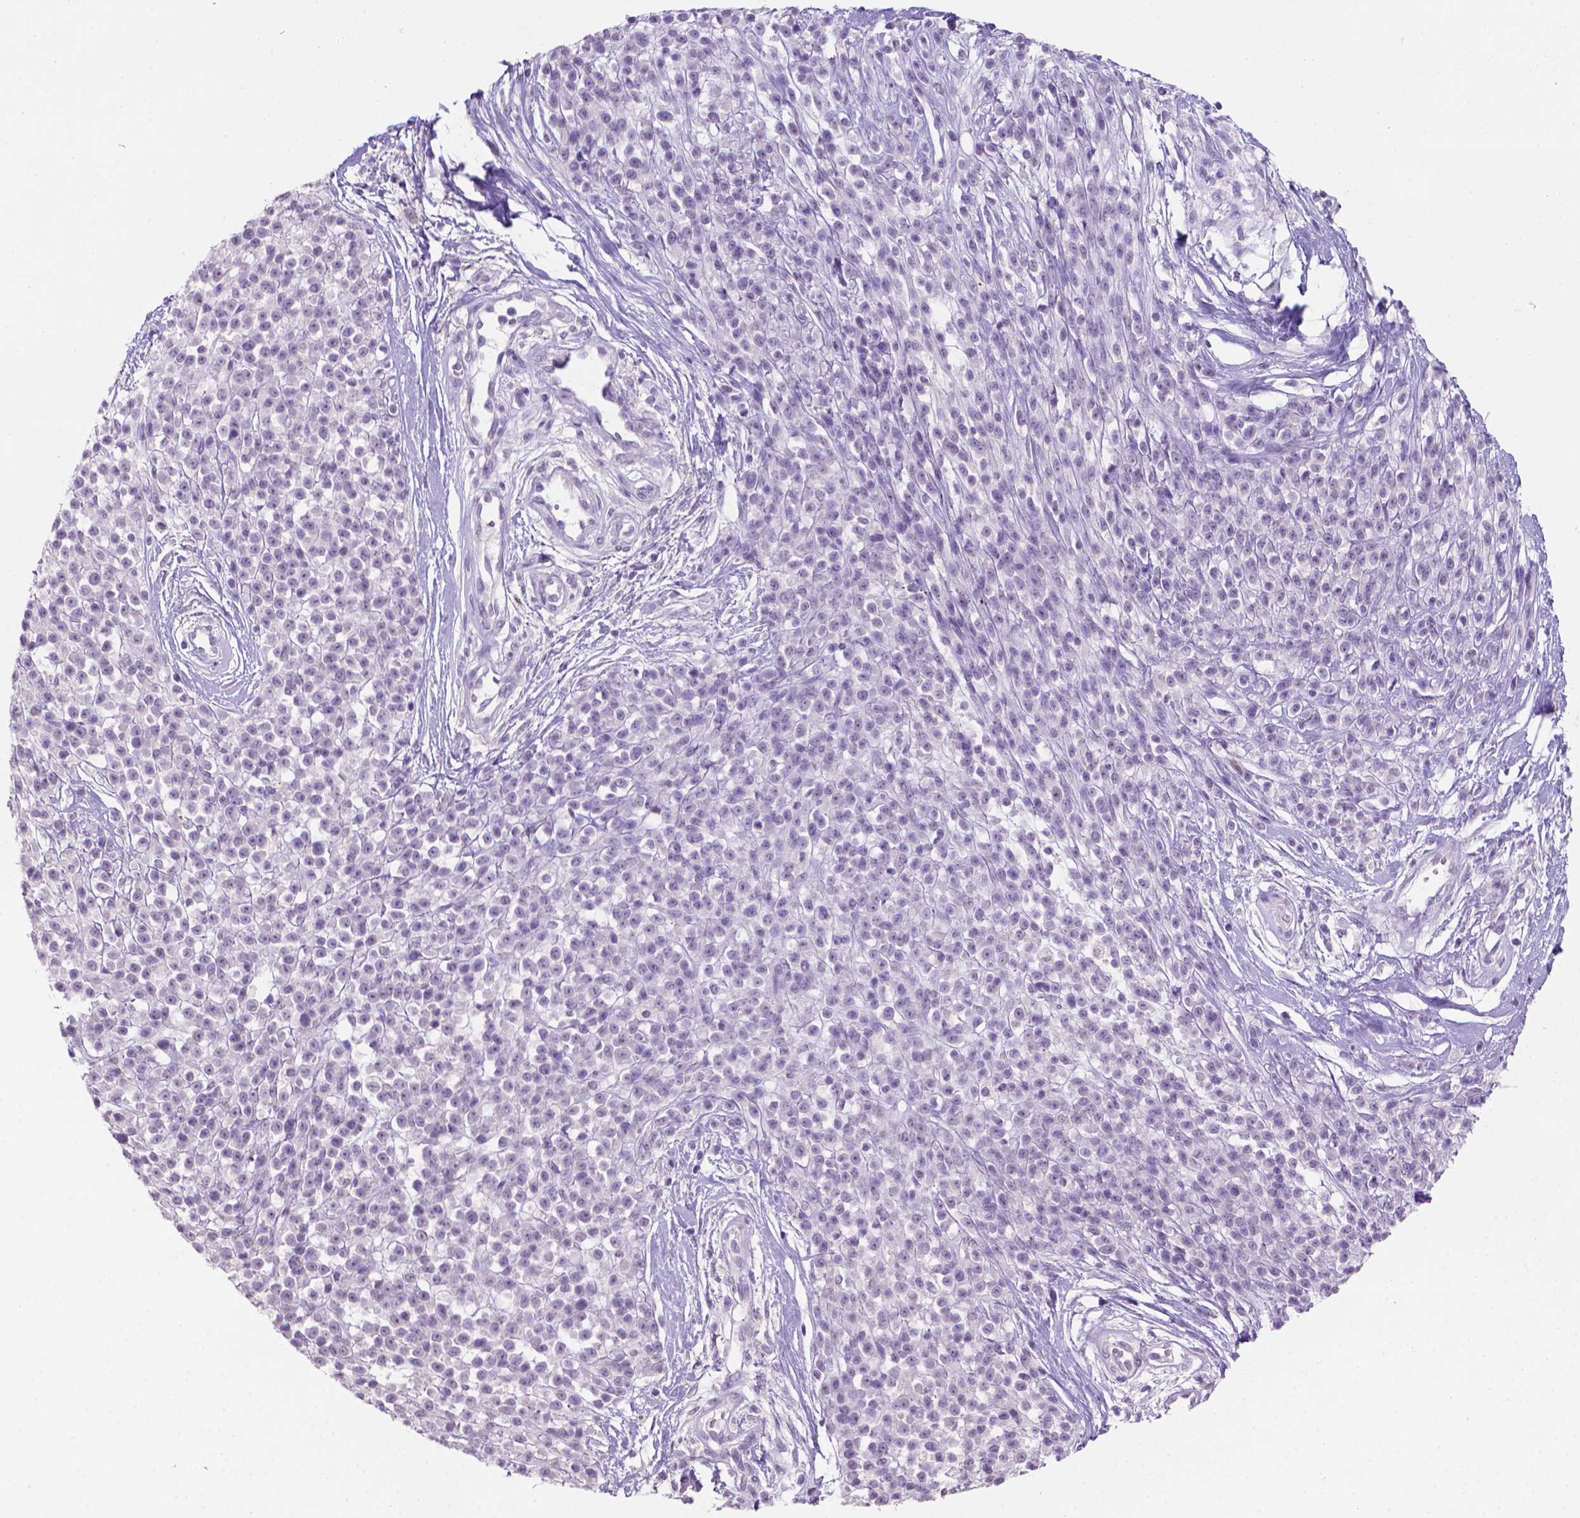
{"staining": {"intensity": "negative", "quantity": "none", "location": "none"}, "tissue": "melanoma", "cell_type": "Tumor cells", "image_type": "cancer", "snomed": [{"axis": "morphology", "description": "Malignant melanoma, NOS"}, {"axis": "topography", "description": "Skin"}, {"axis": "topography", "description": "Skin of trunk"}], "caption": "This is an immunohistochemistry micrograph of human melanoma. There is no positivity in tumor cells.", "gene": "MUC1", "patient": {"sex": "male", "age": 74}}